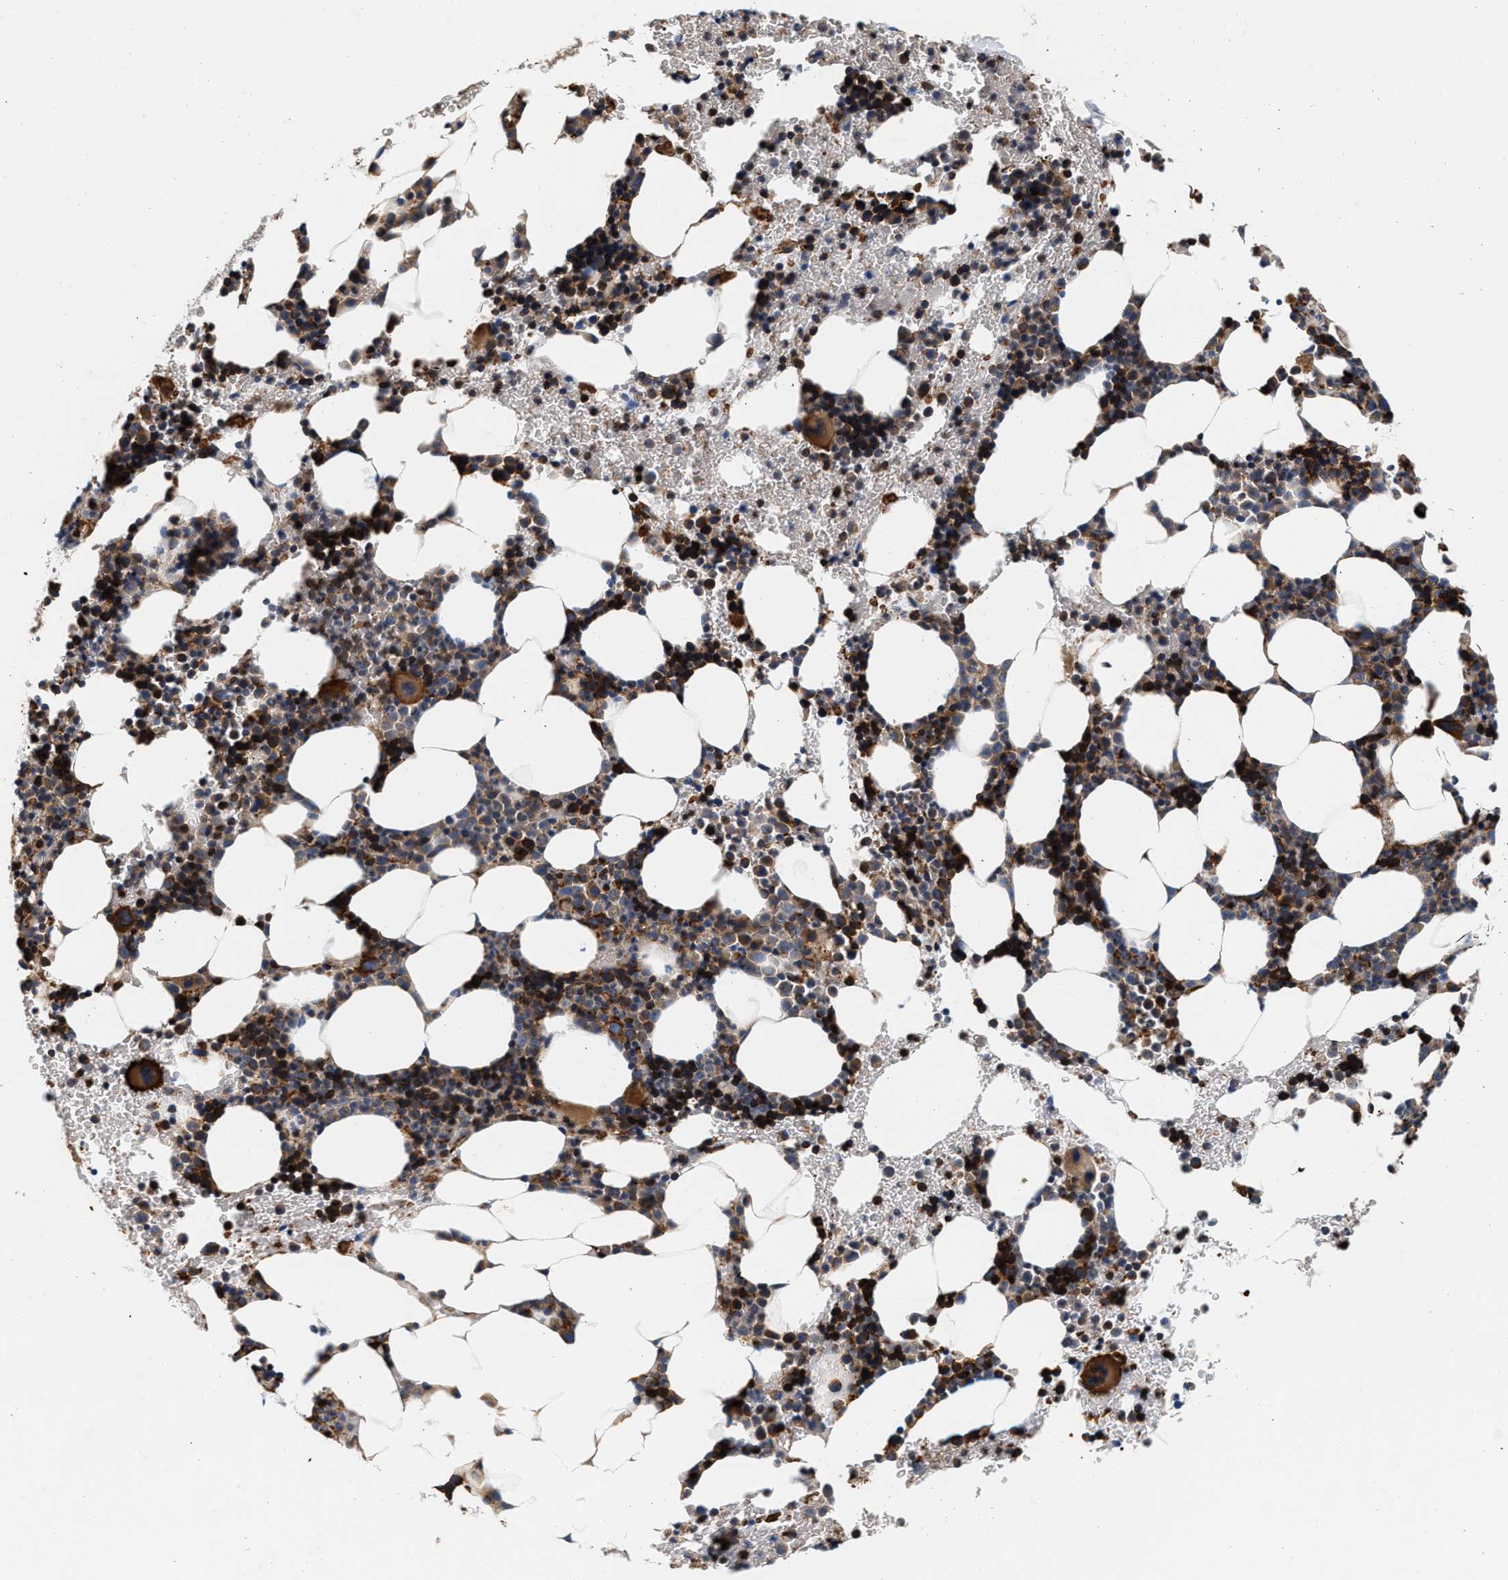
{"staining": {"intensity": "strong", "quantity": ">75%", "location": "cytoplasmic/membranous"}, "tissue": "bone marrow", "cell_type": "Hematopoietic cells", "image_type": "normal", "snomed": [{"axis": "morphology", "description": "Normal tissue, NOS"}, {"axis": "morphology", "description": "Inflammation, NOS"}, {"axis": "topography", "description": "Bone marrow"}], "caption": "Strong cytoplasmic/membranous staining is identified in about >75% of hematopoietic cells in normal bone marrow. Immunohistochemistry (ihc) stains the protein of interest in brown and the nuclei are stained blue.", "gene": "SGK1", "patient": {"sex": "female", "age": 70}}